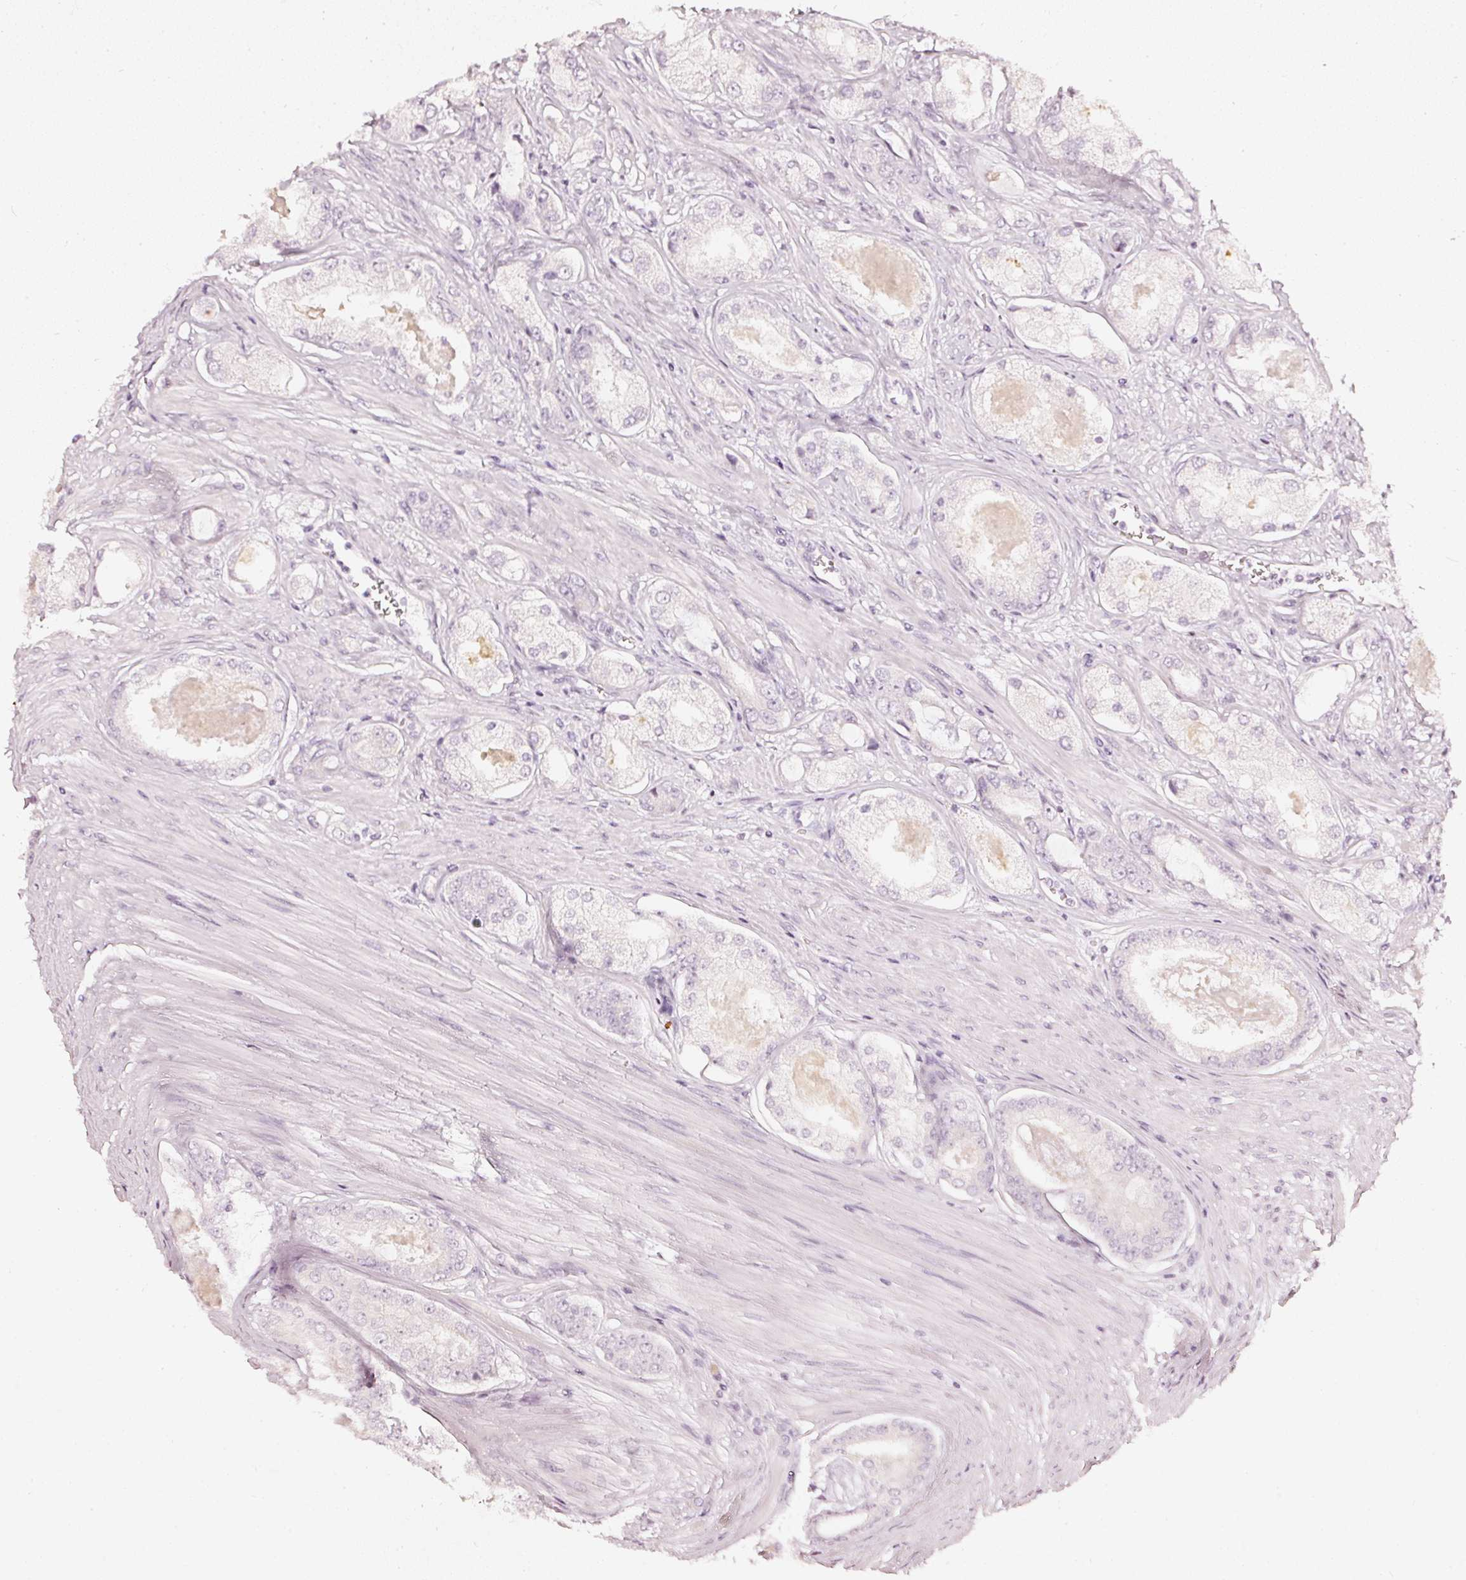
{"staining": {"intensity": "negative", "quantity": "none", "location": "none"}, "tissue": "prostate cancer", "cell_type": "Tumor cells", "image_type": "cancer", "snomed": [{"axis": "morphology", "description": "Adenocarcinoma, Low grade"}, {"axis": "topography", "description": "Prostate"}], "caption": "Immunohistochemical staining of human prostate adenocarcinoma (low-grade) displays no significant positivity in tumor cells. (Brightfield microscopy of DAB IHC at high magnification).", "gene": "CNP", "patient": {"sex": "male", "age": 68}}